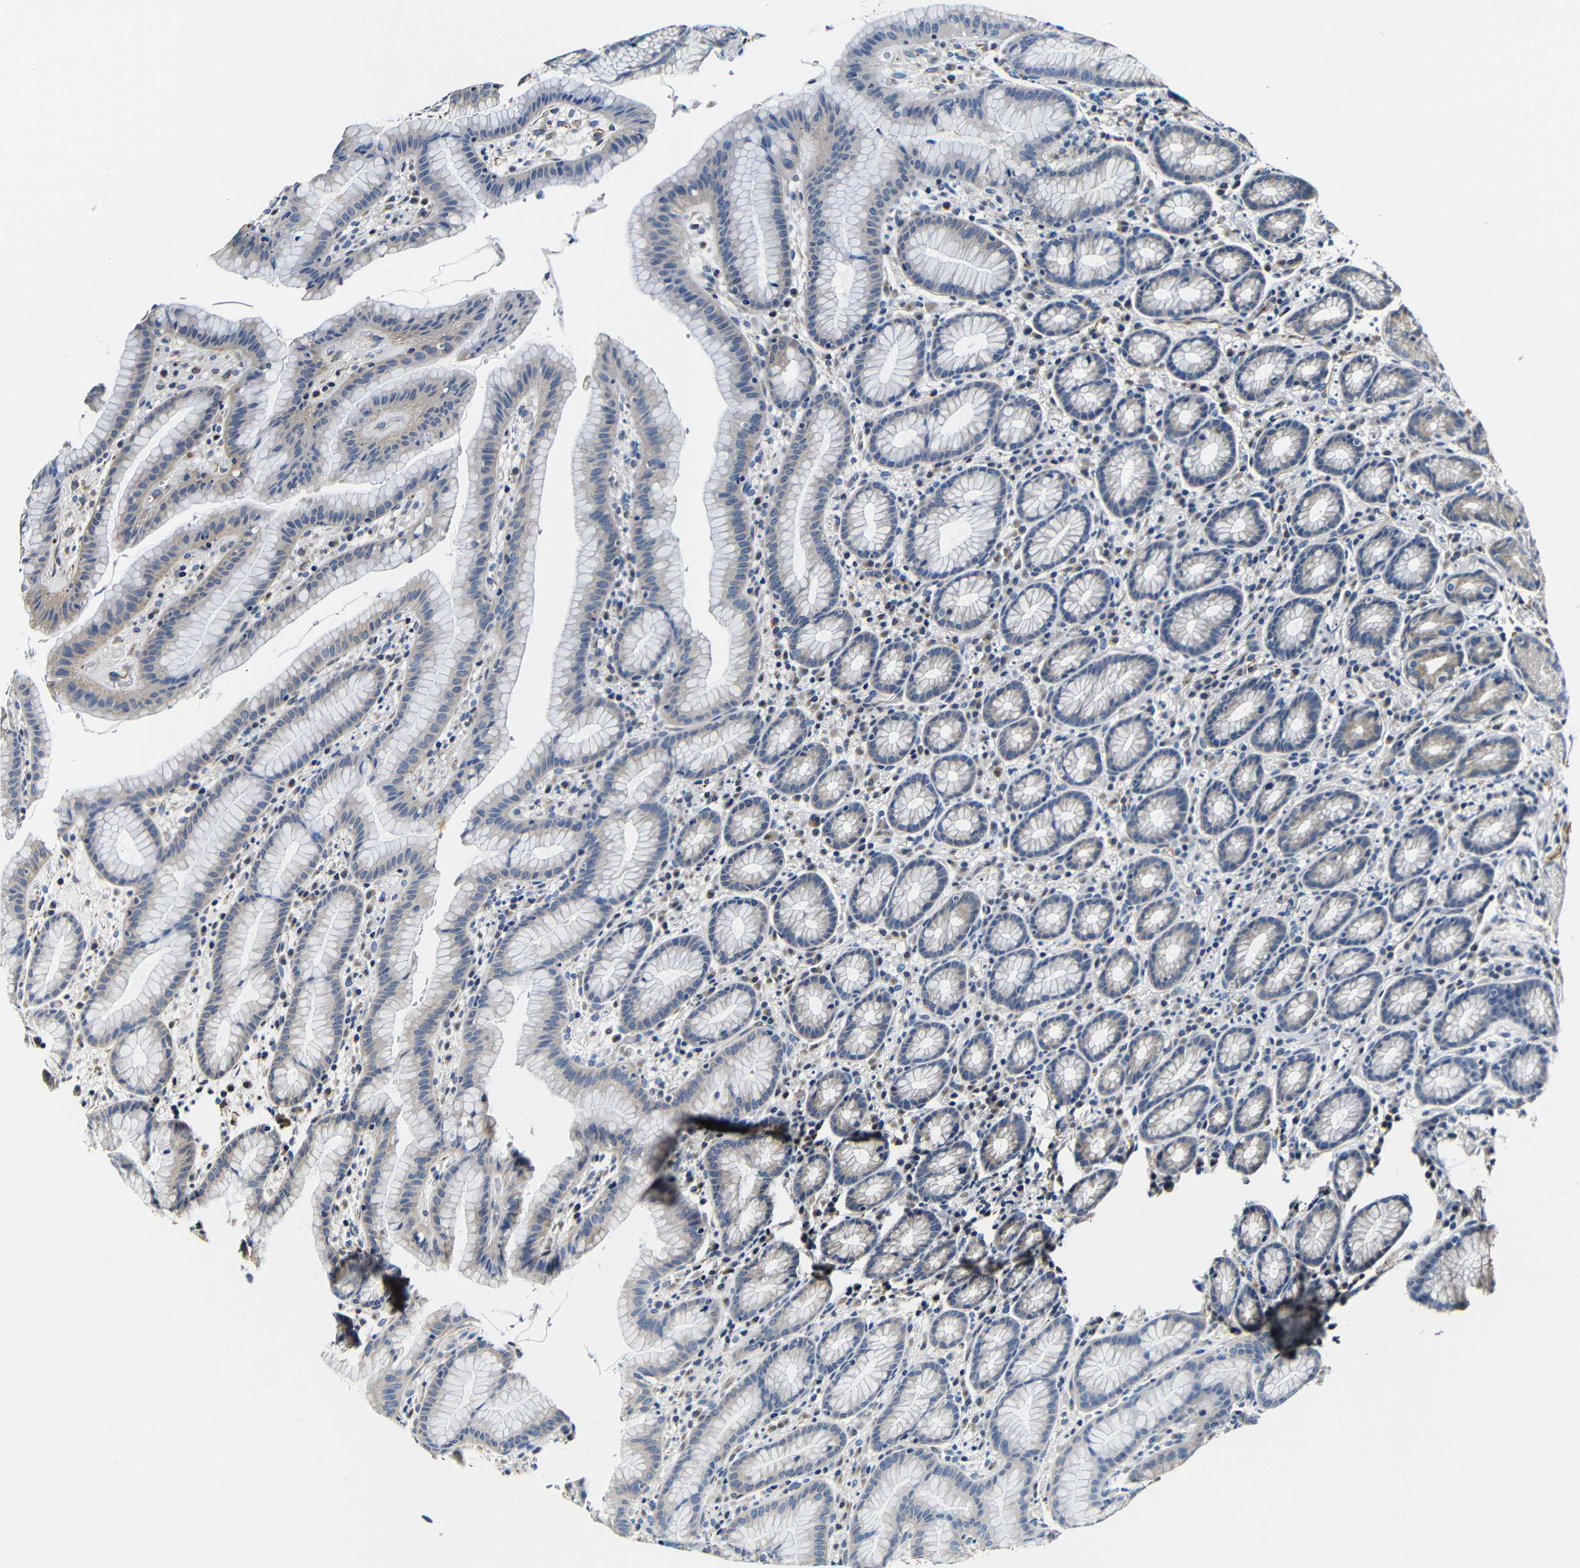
{"staining": {"intensity": "moderate", "quantity": "<25%", "location": "cytoplasmic/membranous"}, "tissue": "stomach", "cell_type": "Glandular cells", "image_type": "normal", "snomed": [{"axis": "morphology", "description": "Normal tissue, NOS"}, {"axis": "topography", "description": "Stomach, lower"}], "caption": "Immunohistochemical staining of benign stomach displays low levels of moderate cytoplasmic/membranous positivity in approximately <25% of glandular cells.", "gene": "GP1BA", "patient": {"sex": "male", "age": 52}}